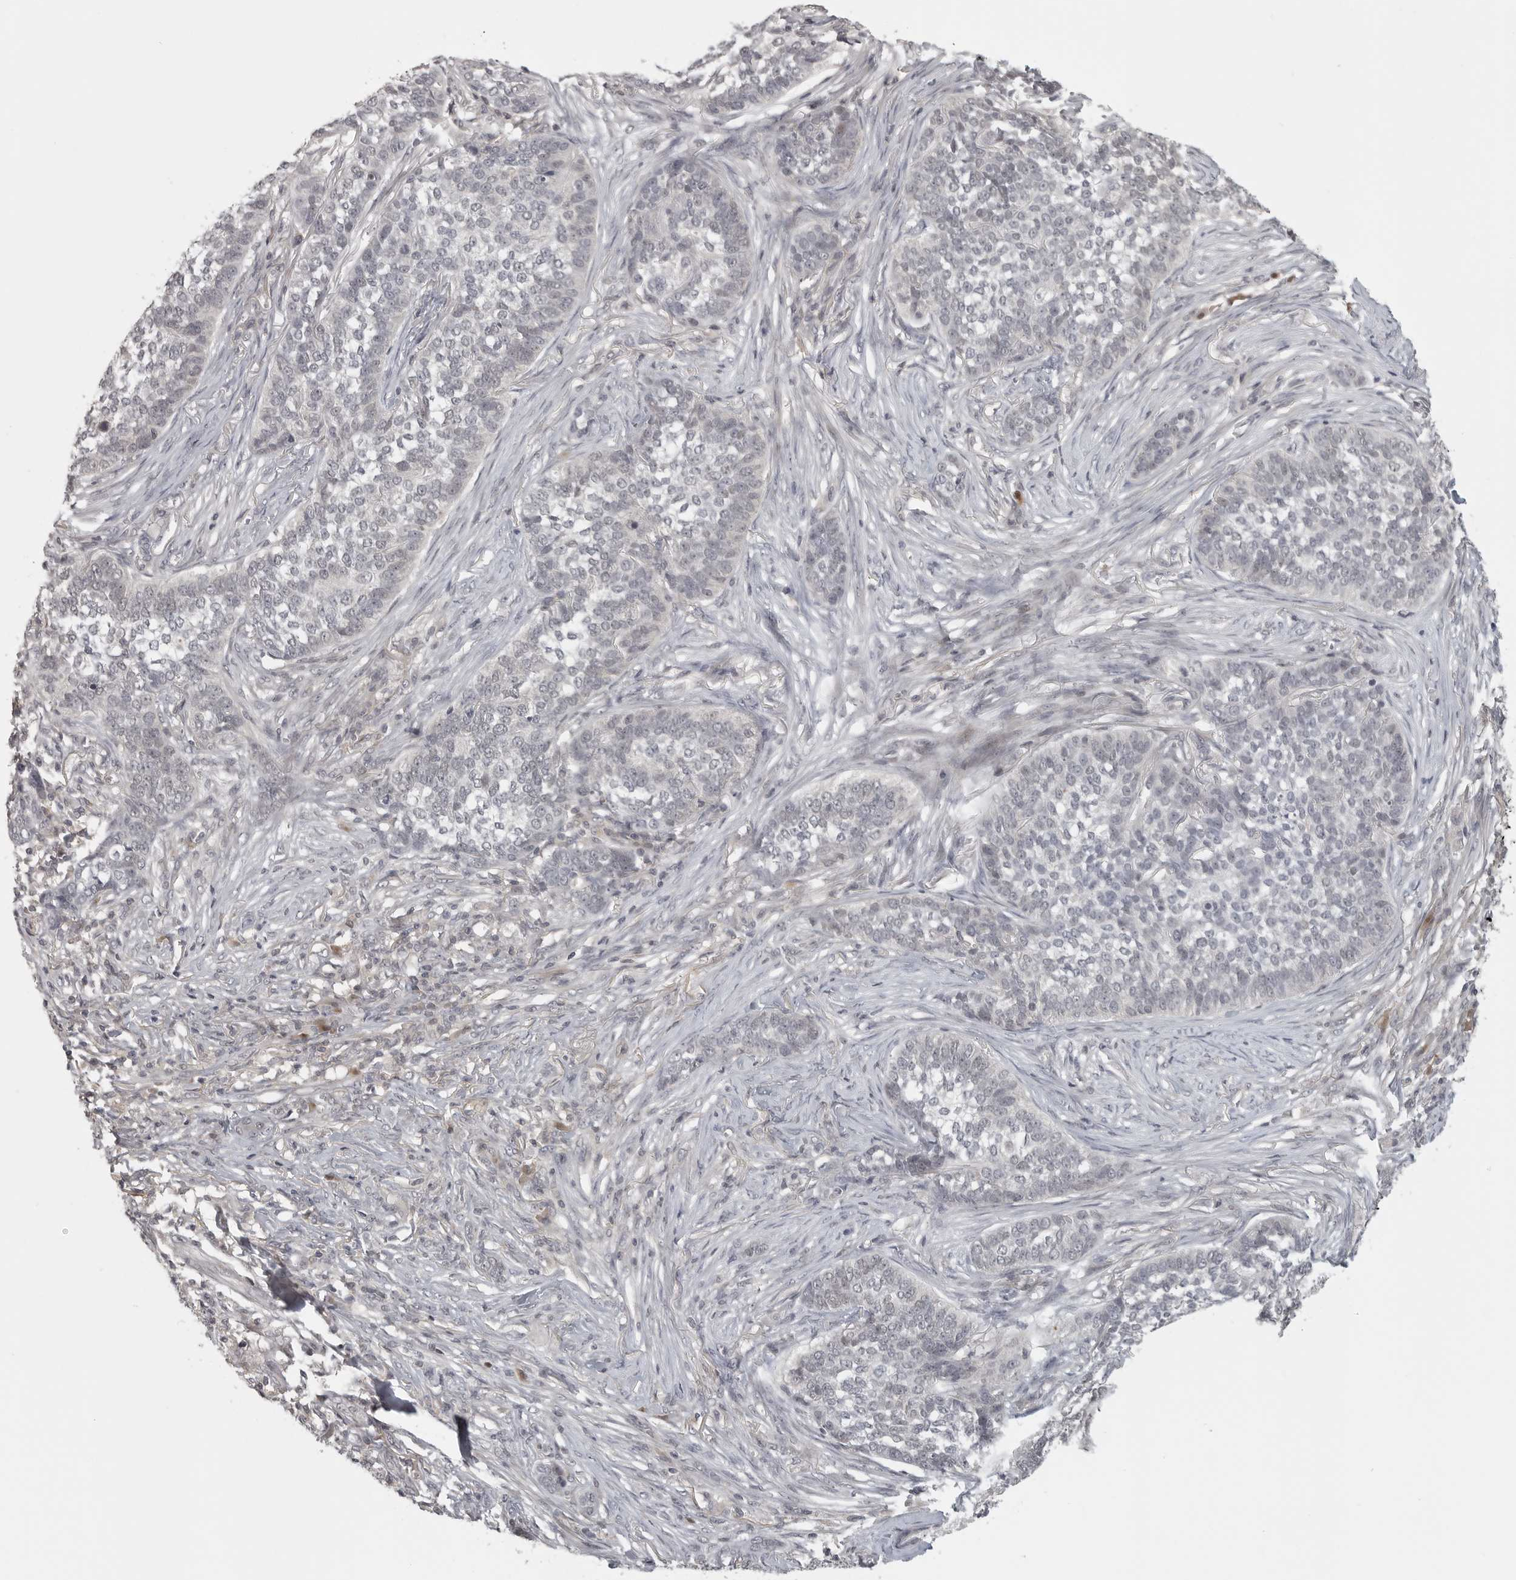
{"staining": {"intensity": "negative", "quantity": "none", "location": "none"}, "tissue": "skin cancer", "cell_type": "Tumor cells", "image_type": "cancer", "snomed": [{"axis": "morphology", "description": "Basal cell carcinoma"}, {"axis": "topography", "description": "Skin"}], "caption": "DAB (3,3'-diaminobenzidine) immunohistochemical staining of human skin cancer (basal cell carcinoma) shows no significant positivity in tumor cells.", "gene": "UROD", "patient": {"sex": "male", "age": 85}}